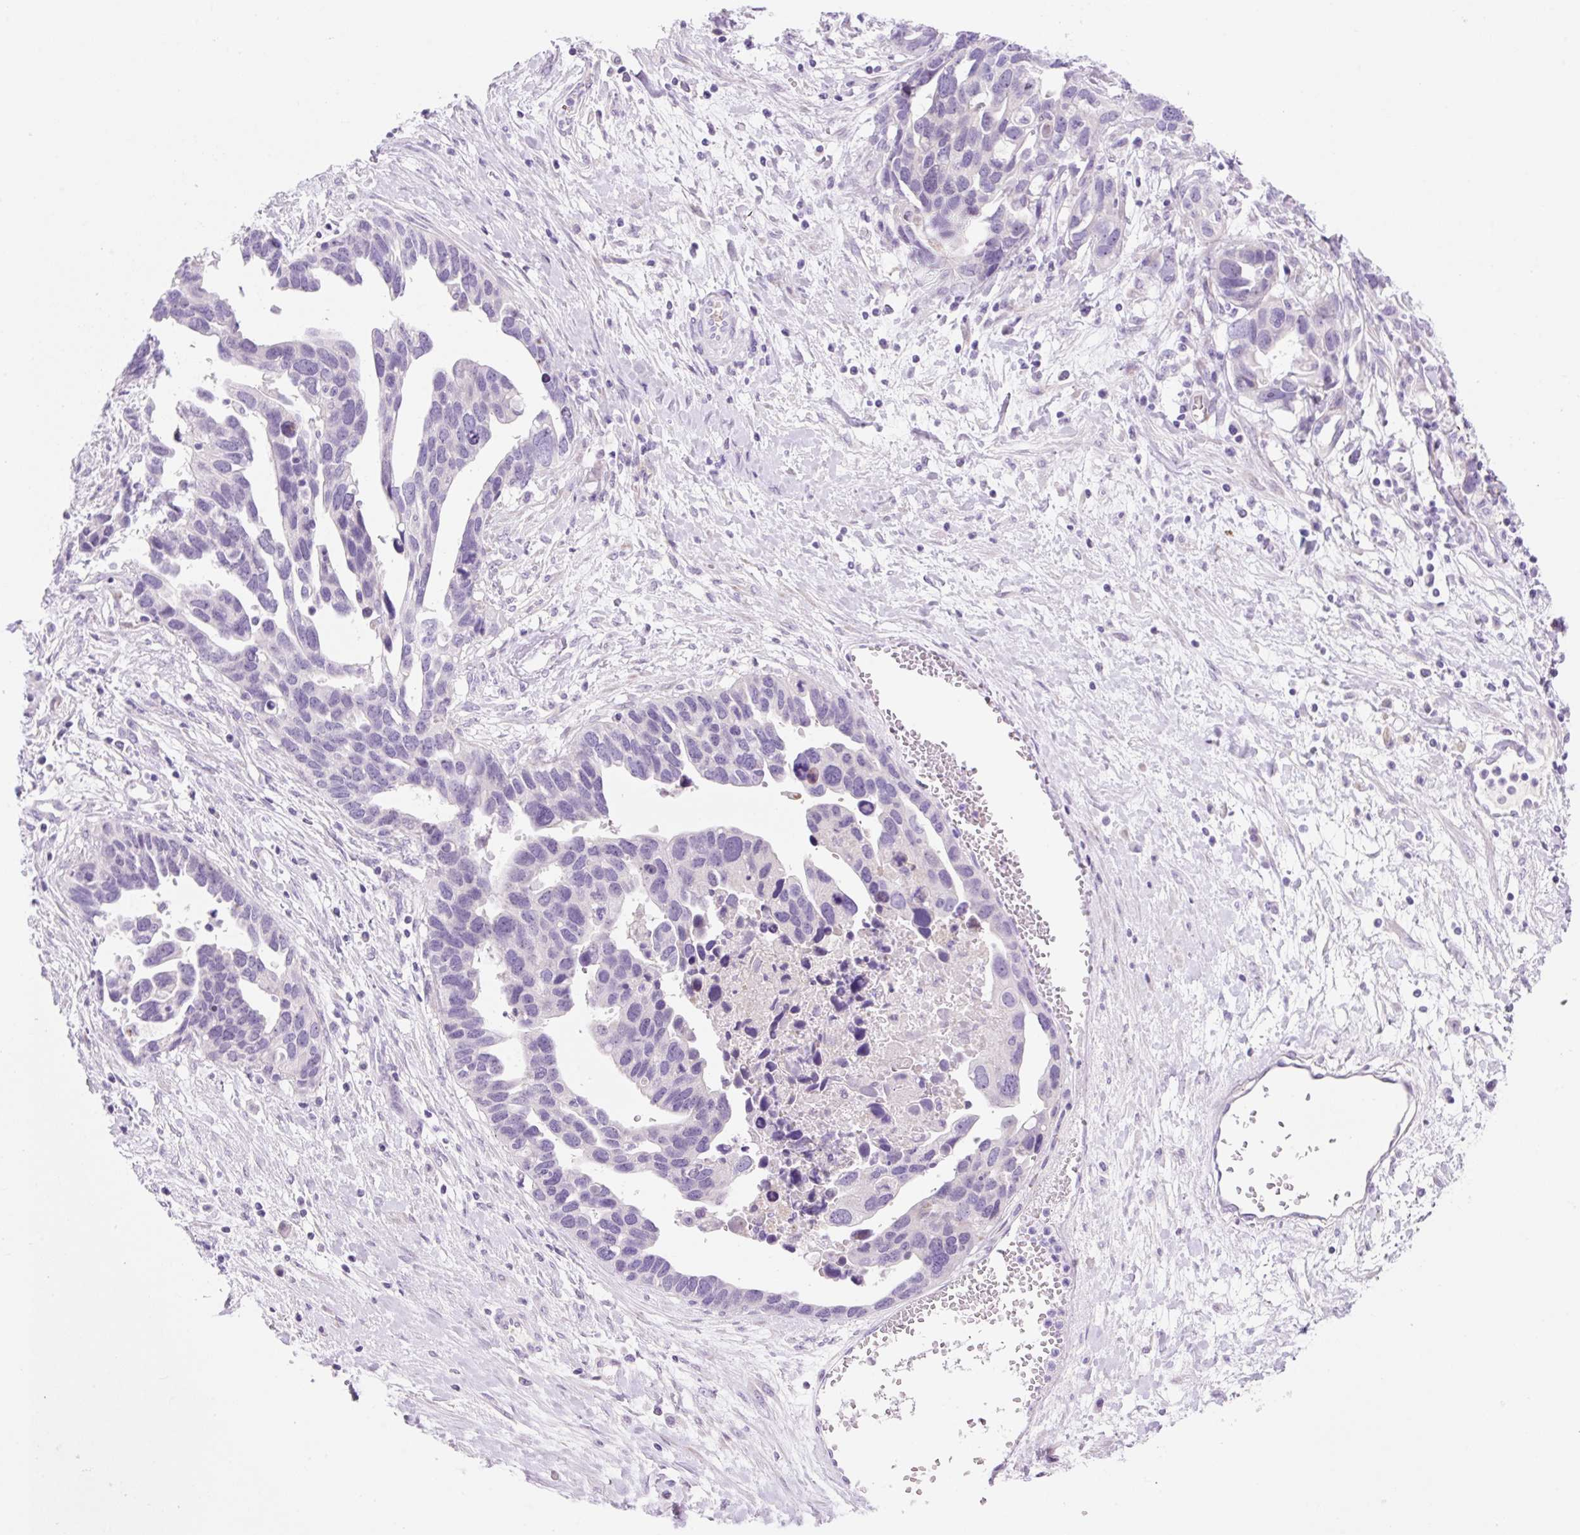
{"staining": {"intensity": "negative", "quantity": "none", "location": "none"}, "tissue": "ovarian cancer", "cell_type": "Tumor cells", "image_type": "cancer", "snomed": [{"axis": "morphology", "description": "Cystadenocarcinoma, serous, NOS"}, {"axis": "topography", "description": "Ovary"}], "caption": "A histopathology image of human ovarian cancer (serous cystadenocarcinoma) is negative for staining in tumor cells.", "gene": "ZNF121", "patient": {"sex": "female", "age": 54}}